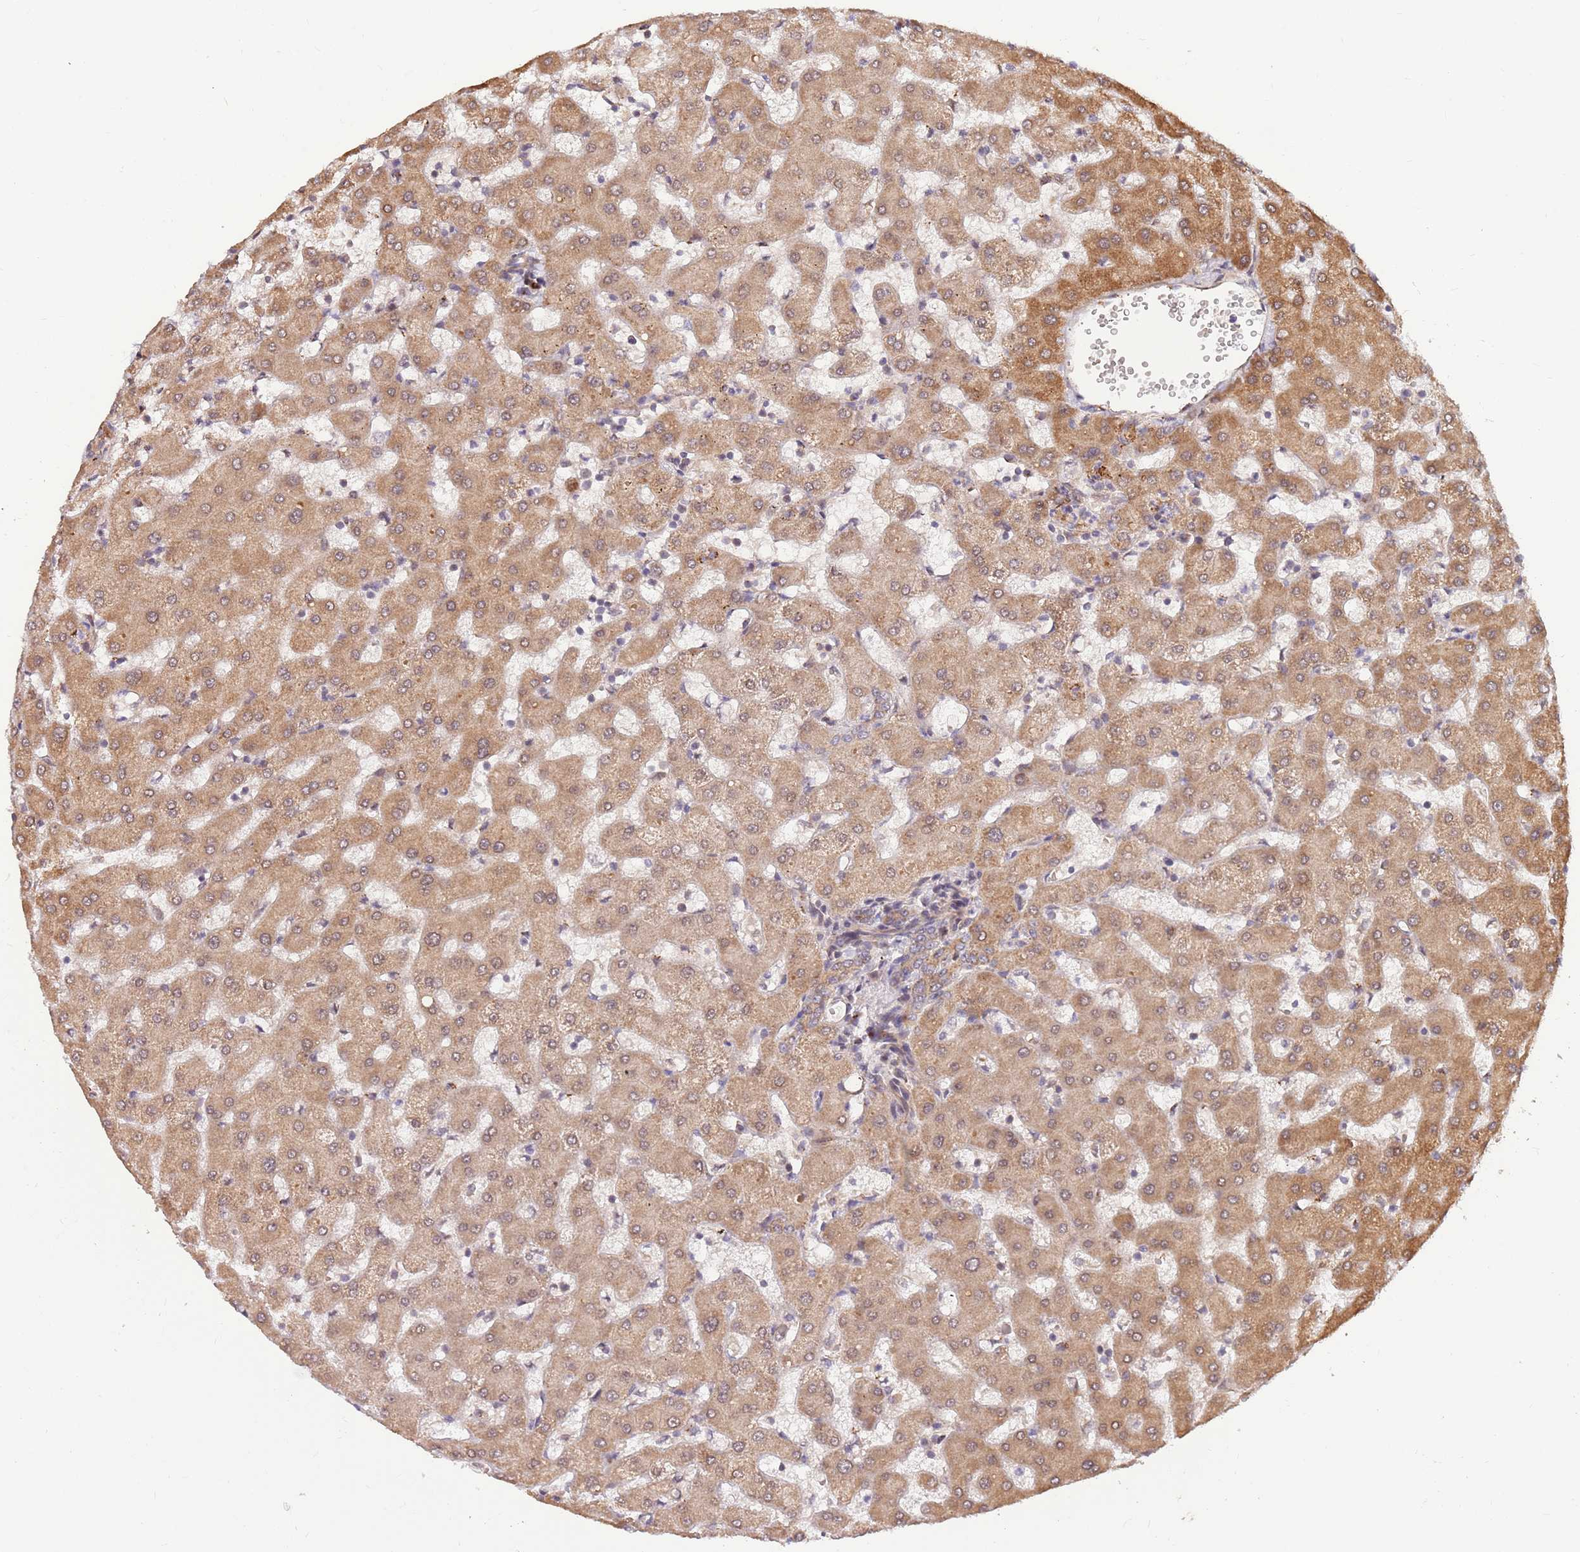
{"staining": {"intensity": "moderate", "quantity": ">75%", "location": "cytoplasmic/membranous,nuclear"}, "tissue": "liver", "cell_type": "Cholangiocytes", "image_type": "normal", "snomed": [{"axis": "morphology", "description": "Normal tissue, NOS"}, {"axis": "topography", "description": "Liver"}], "caption": "IHC of benign human liver shows medium levels of moderate cytoplasmic/membranous,nuclear positivity in approximately >75% of cholangiocytes. (Stains: DAB (3,3'-diaminobenzidine) in brown, nuclei in blue, Microscopy: brightfield microscopy at high magnification).", "gene": "HAUS3", "patient": {"sex": "female", "age": 63}}